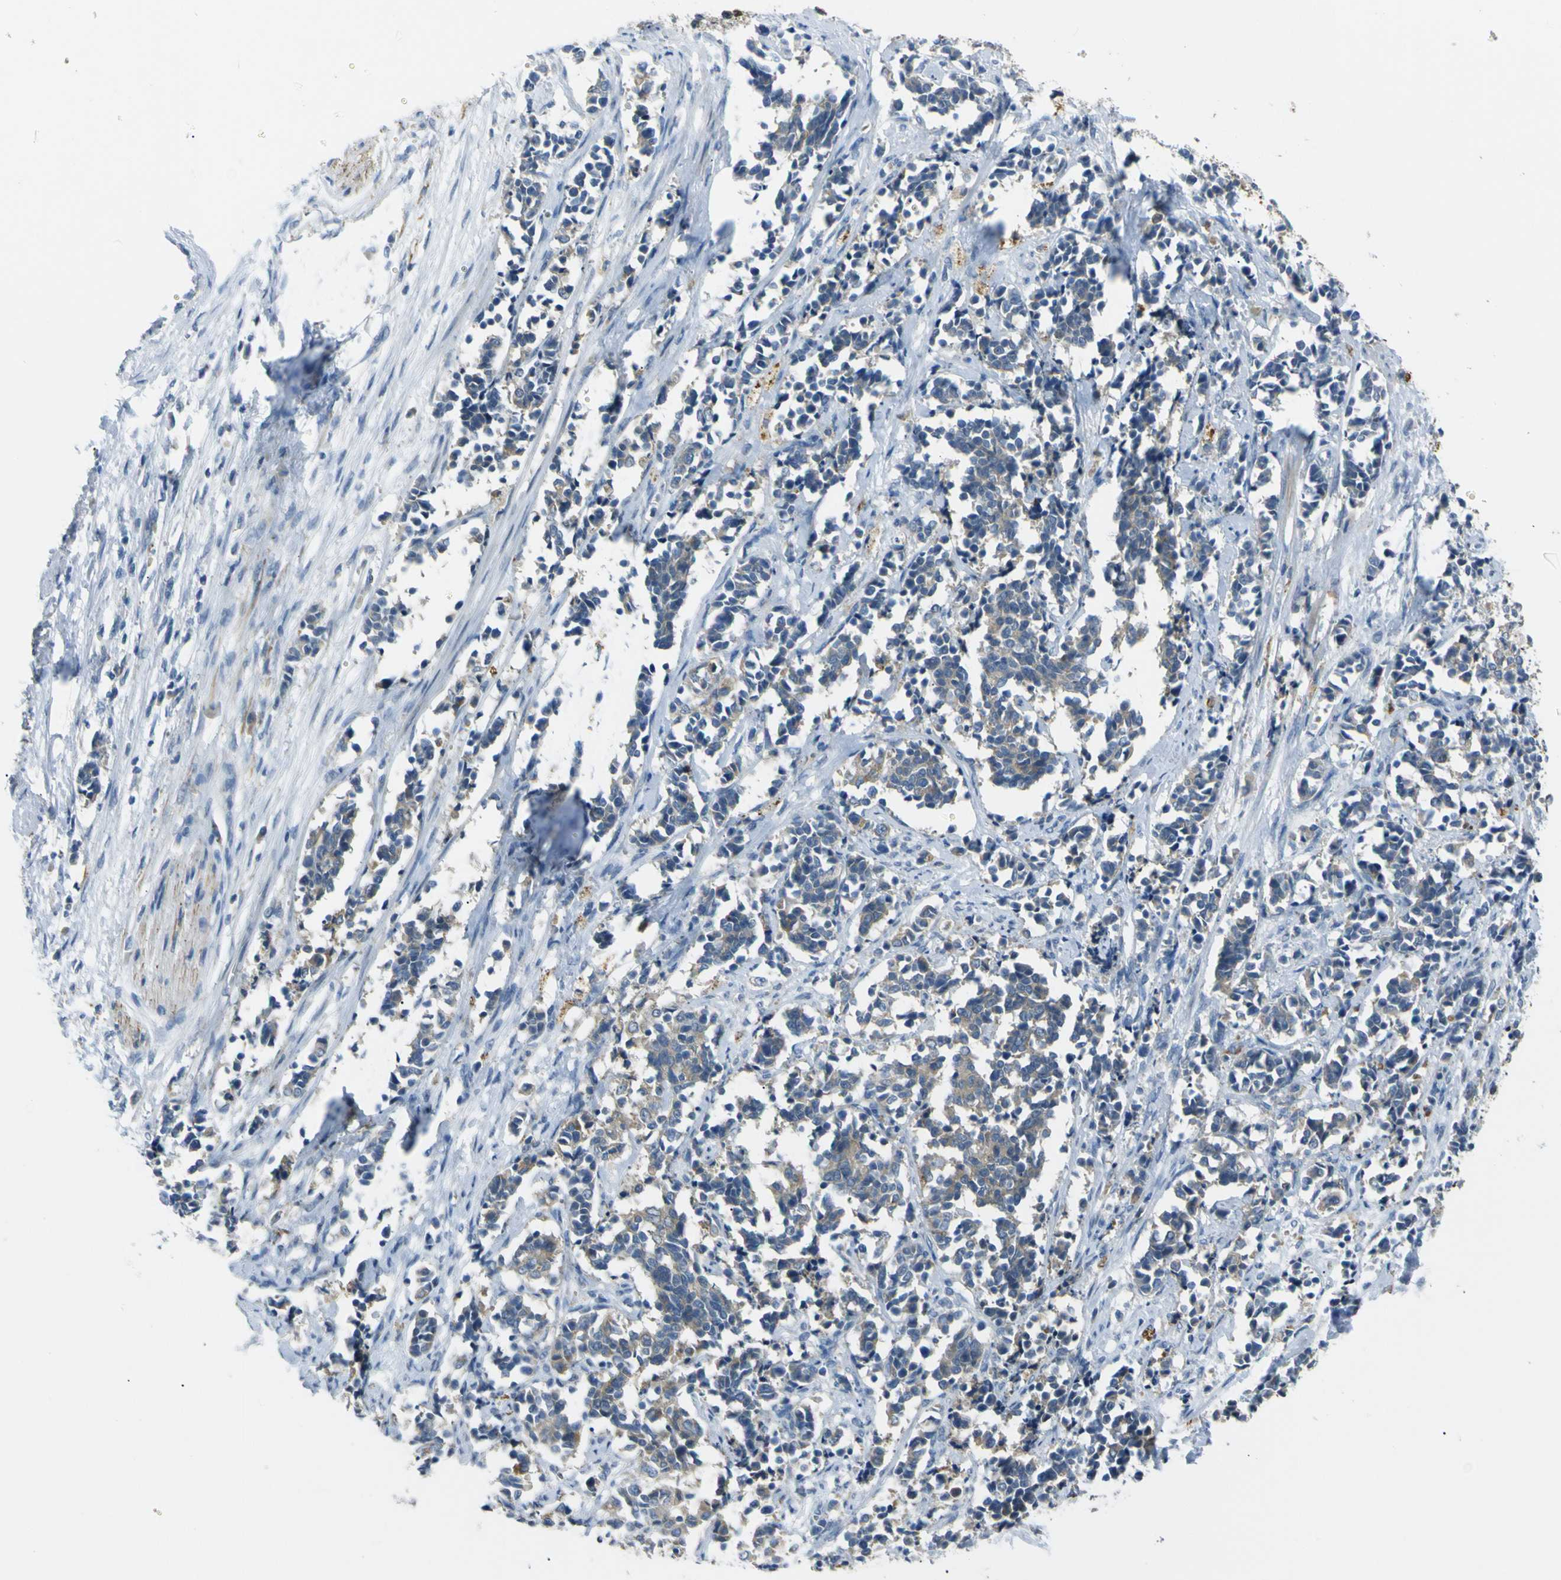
{"staining": {"intensity": "weak", "quantity": "25%-75%", "location": "cytoplasmic/membranous"}, "tissue": "cervical cancer", "cell_type": "Tumor cells", "image_type": "cancer", "snomed": [{"axis": "morphology", "description": "Squamous cell carcinoma, NOS"}, {"axis": "topography", "description": "Cervix"}], "caption": "Human cervical cancer stained for a protein (brown) demonstrates weak cytoplasmic/membranous positive expression in approximately 25%-75% of tumor cells.", "gene": "C6orf89", "patient": {"sex": "female", "age": 35}}